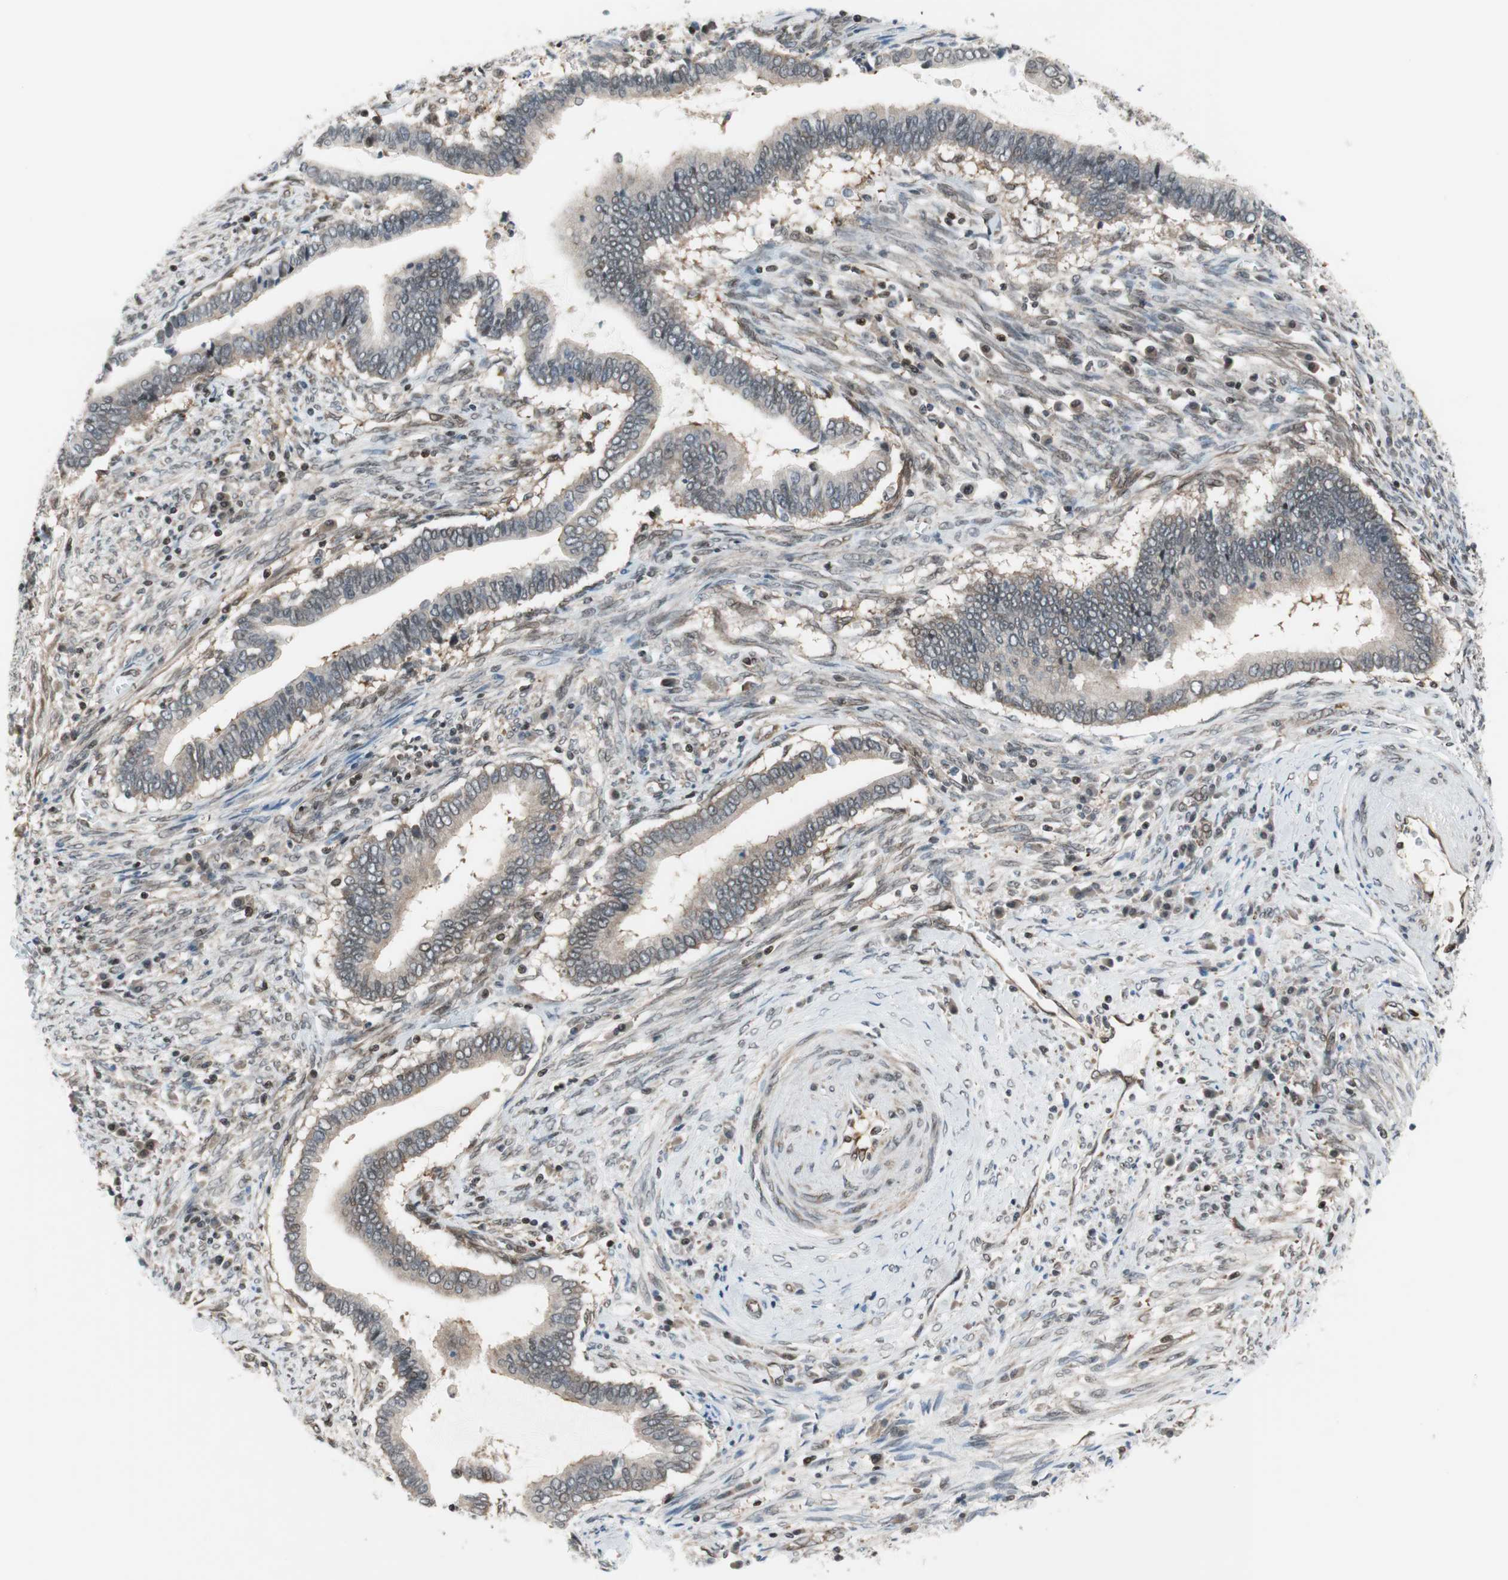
{"staining": {"intensity": "weak", "quantity": "25%-75%", "location": "cytoplasmic/membranous"}, "tissue": "cervical cancer", "cell_type": "Tumor cells", "image_type": "cancer", "snomed": [{"axis": "morphology", "description": "Adenocarcinoma, NOS"}, {"axis": "topography", "description": "Cervix"}], "caption": "Cervical cancer (adenocarcinoma) was stained to show a protein in brown. There is low levels of weak cytoplasmic/membranous expression in about 25%-75% of tumor cells.", "gene": "ZNF512B", "patient": {"sex": "female", "age": 44}}